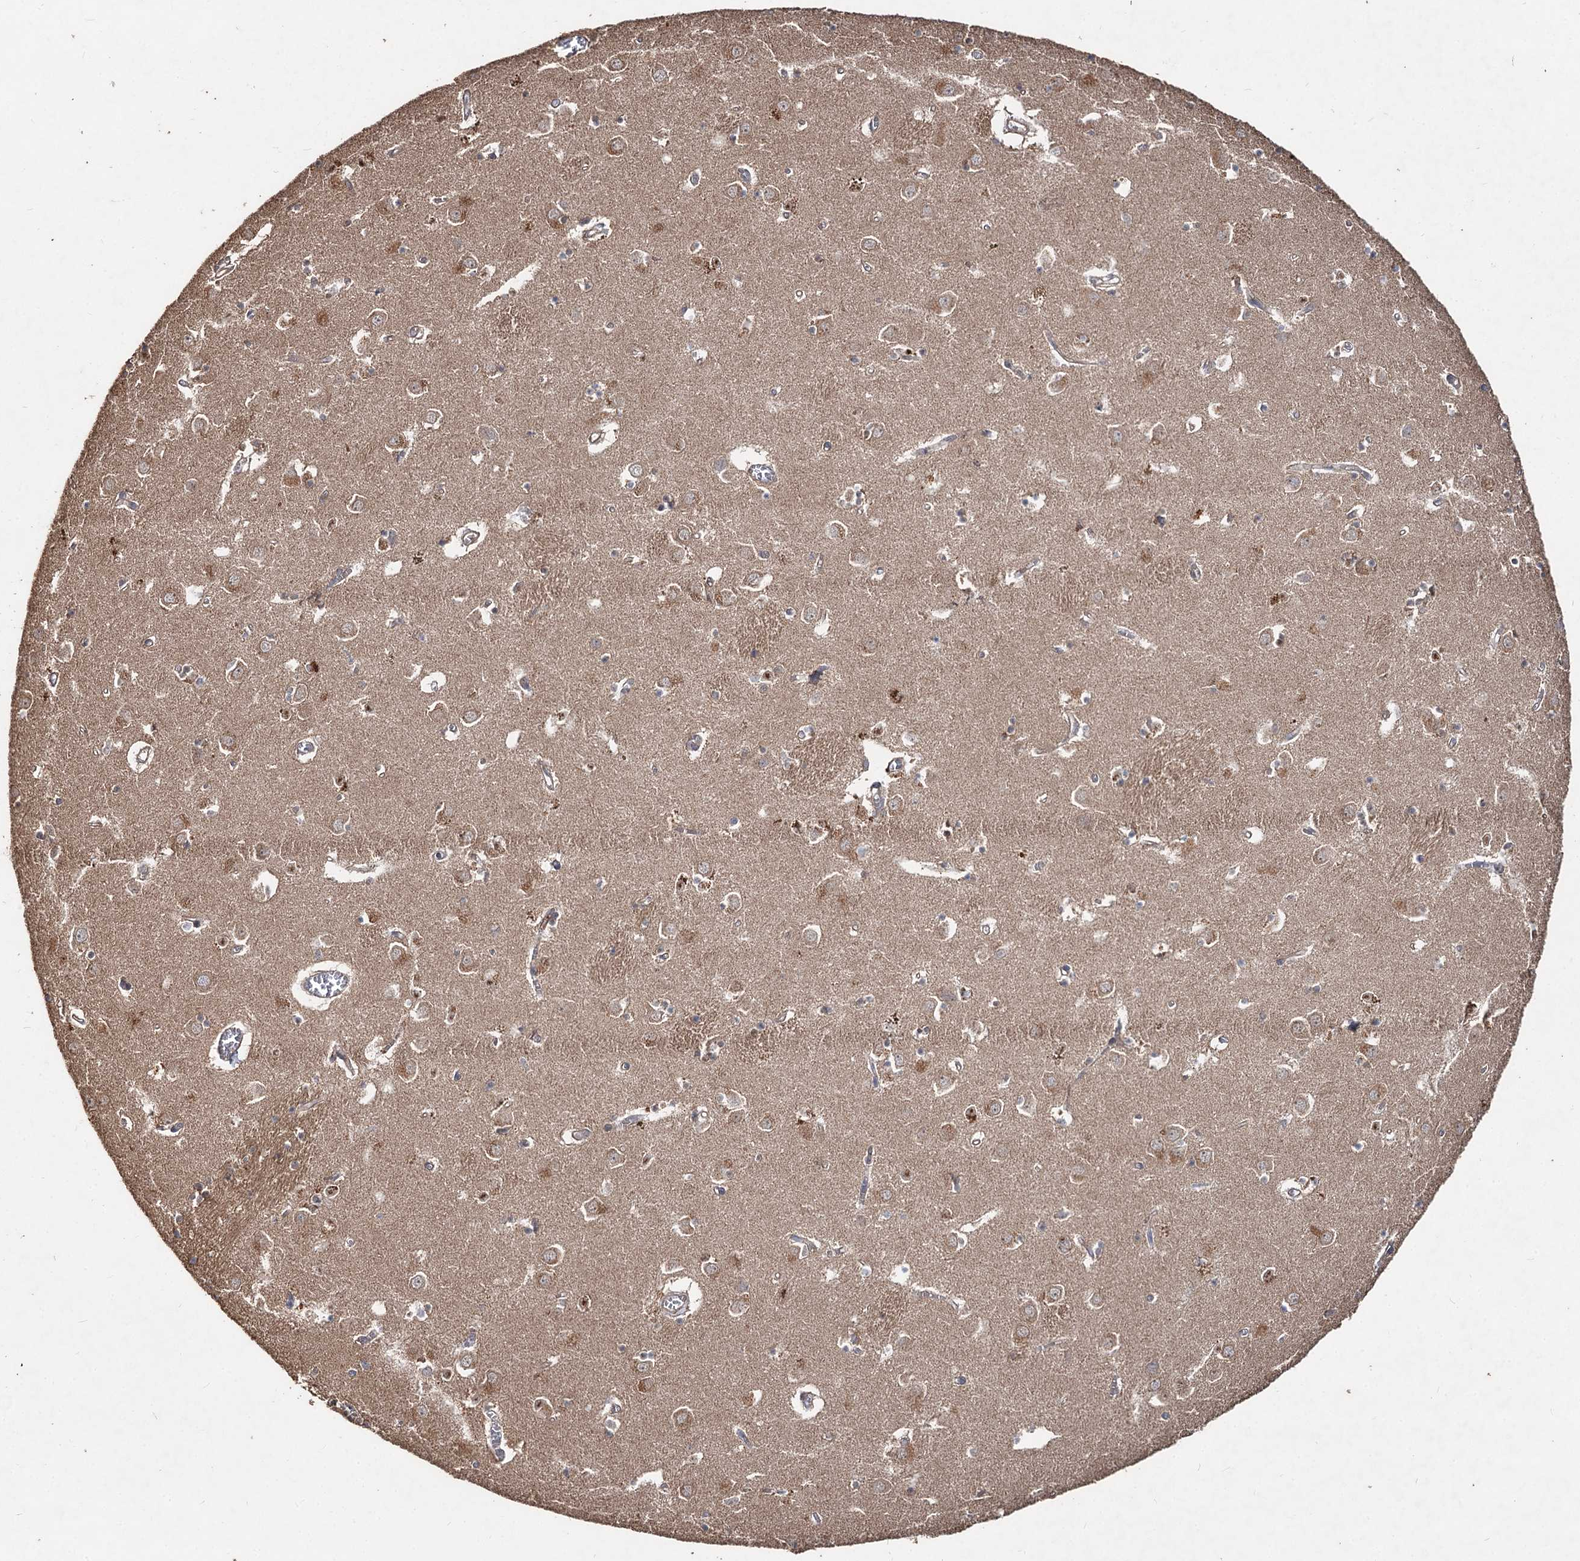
{"staining": {"intensity": "weak", "quantity": "<25%", "location": "cytoplasmic/membranous"}, "tissue": "caudate", "cell_type": "Glial cells", "image_type": "normal", "snomed": [{"axis": "morphology", "description": "Normal tissue, NOS"}, {"axis": "topography", "description": "Lateral ventricle wall"}], "caption": "IHC of unremarkable human caudate exhibits no expression in glial cells.", "gene": "SPART", "patient": {"sex": "male", "age": 70}}